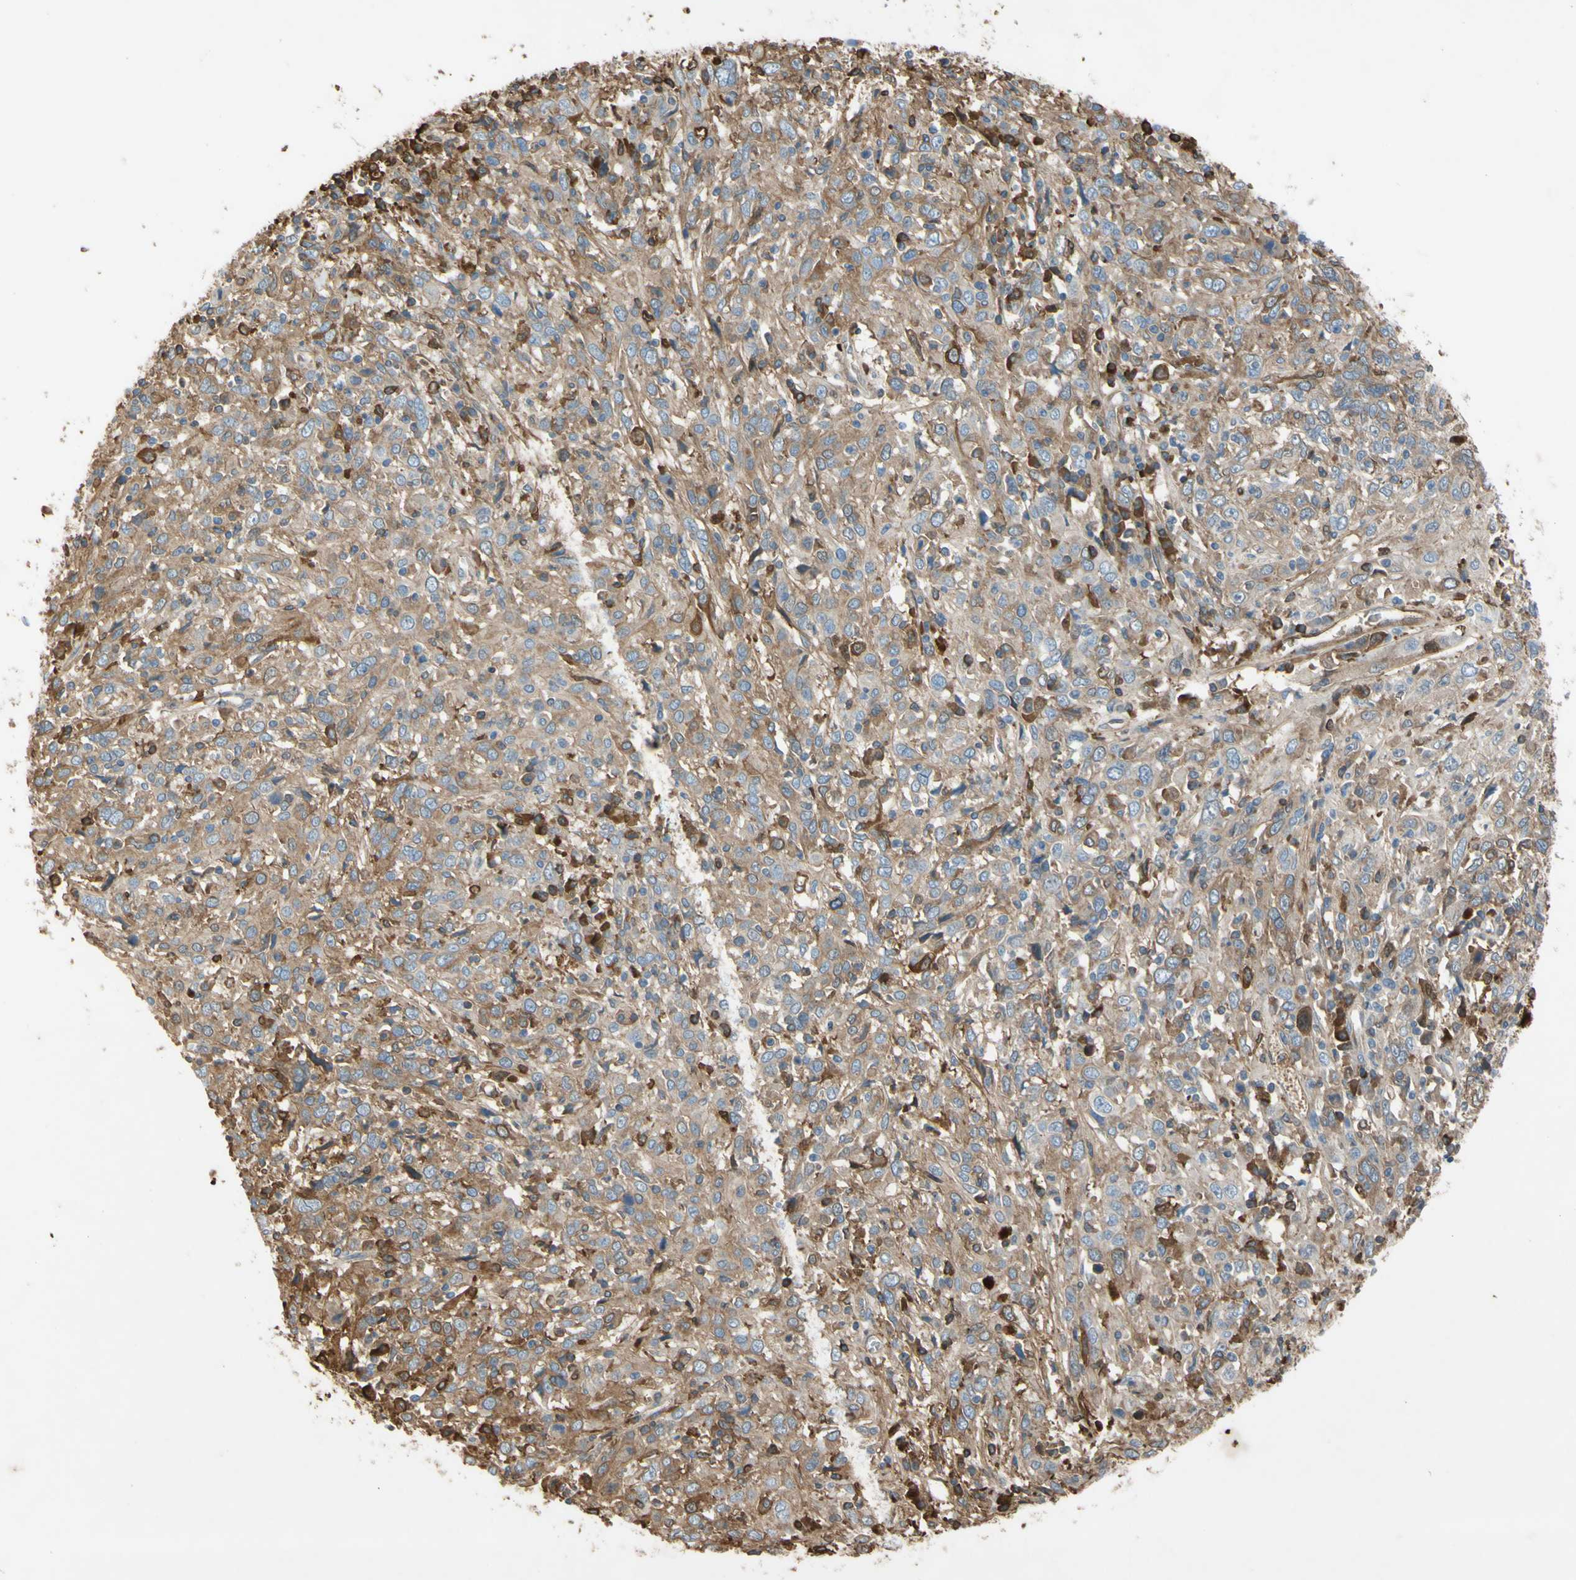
{"staining": {"intensity": "moderate", "quantity": ">75%", "location": "cytoplasmic/membranous"}, "tissue": "cervical cancer", "cell_type": "Tumor cells", "image_type": "cancer", "snomed": [{"axis": "morphology", "description": "Squamous cell carcinoma, NOS"}, {"axis": "topography", "description": "Cervix"}], "caption": "Immunohistochemical staining of human cervical squamous cell carcinoma exhibits medium levels of moderate cytoplasmic/membranous protein expression in approximately >75% of tumor cells.", "gene": "TIMP2", "patient": {"sex": "female", "age": 46}}